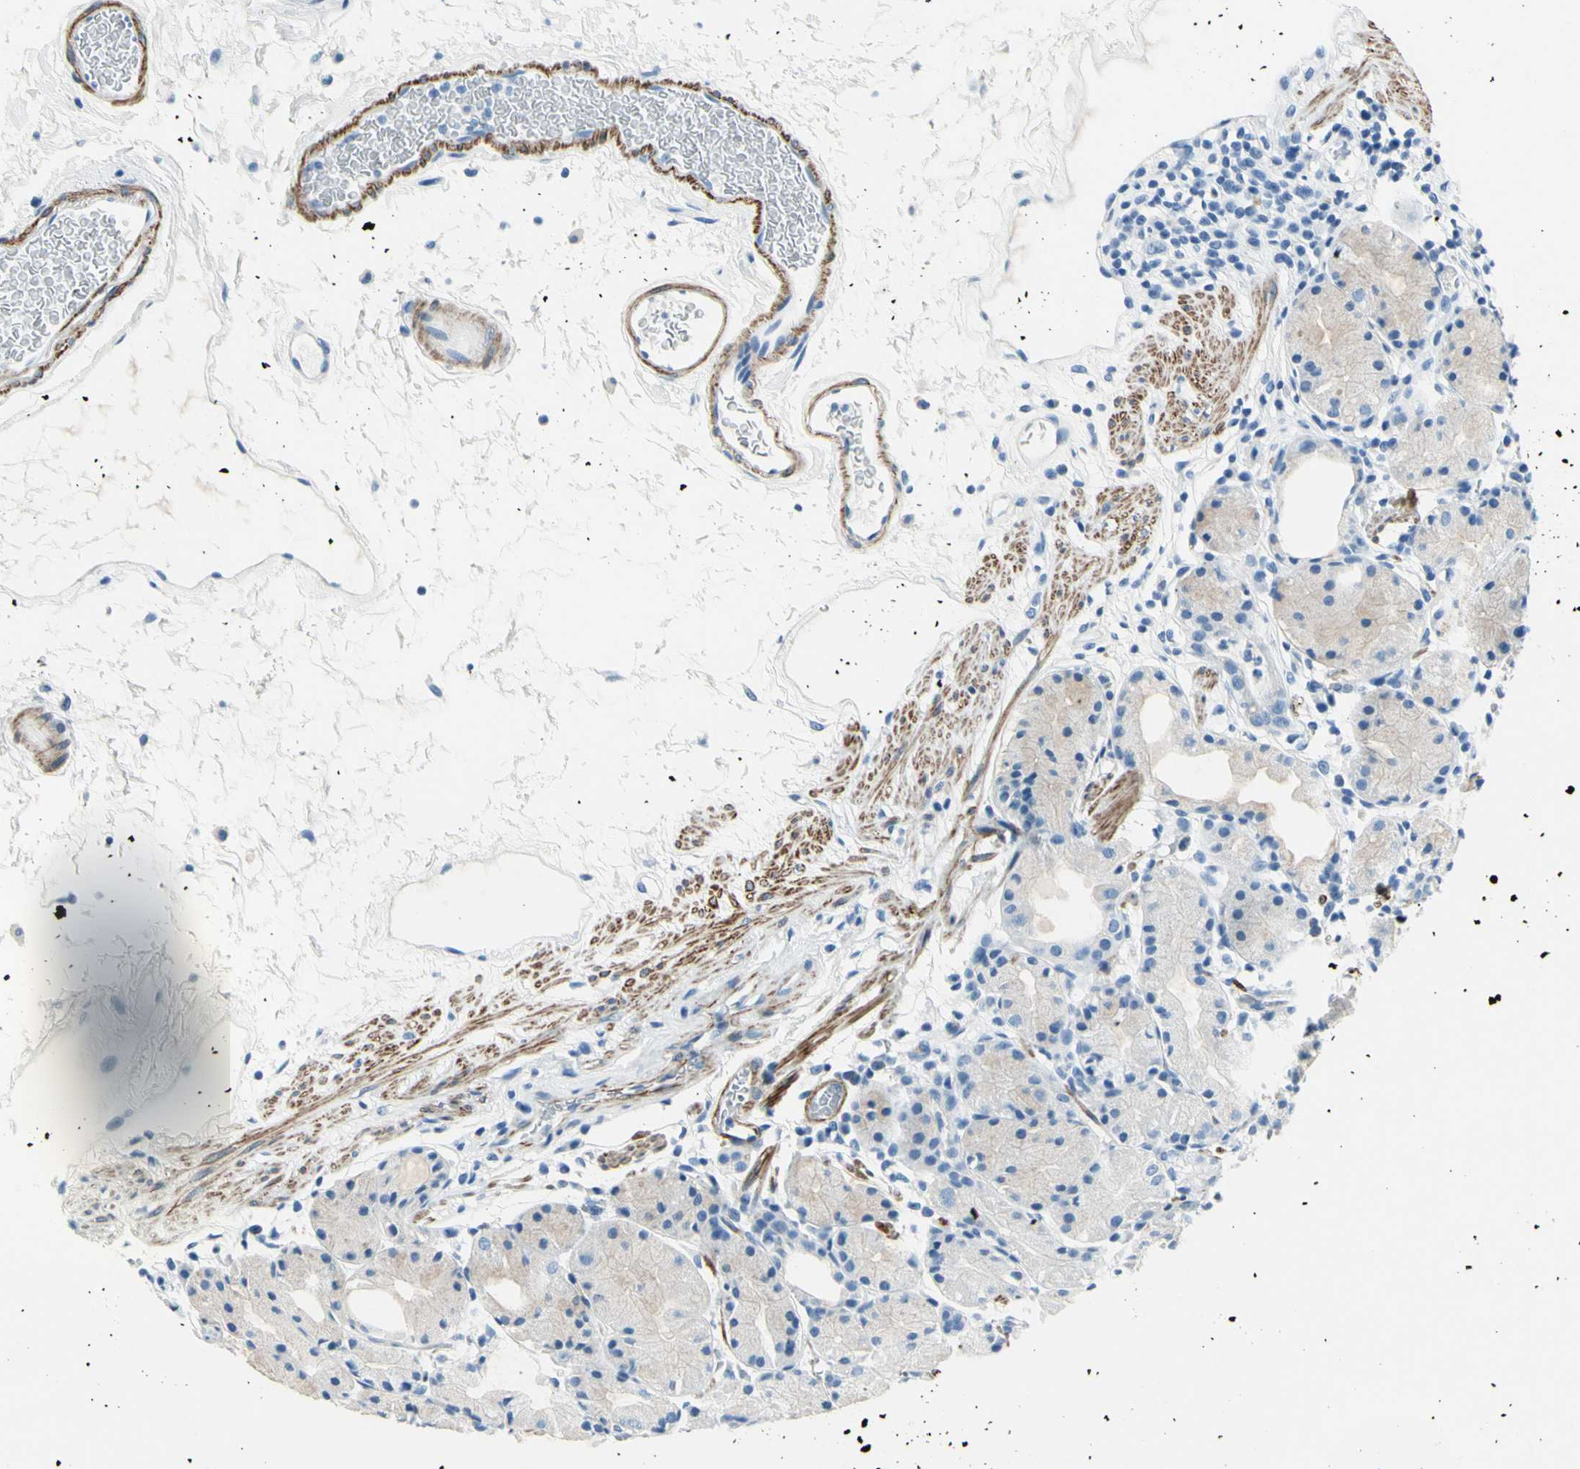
{"staining": {"intensity": "weak", "quantity": "25%-75%", "location": "cytoplasmic/membranous"}, "tissue": "stomach", "cell_type": "Glandular cells", "image_type": "normal", "snomed": [{"axis": "morphology", "description": "Normal tissue, NOS"}, {"axis": "topography", "description": "Stomach"}, {"axis": "topography", "description": "Stomach, lower"}], "caption": "Normal stomach demonstrates weak cytoplasmic/membranous expression in approximately 25%-75% of glandular cells, visualized by immunohistochemistry.", "gene": "CDH15", "patient": {"sex": "female", "age": 75}}